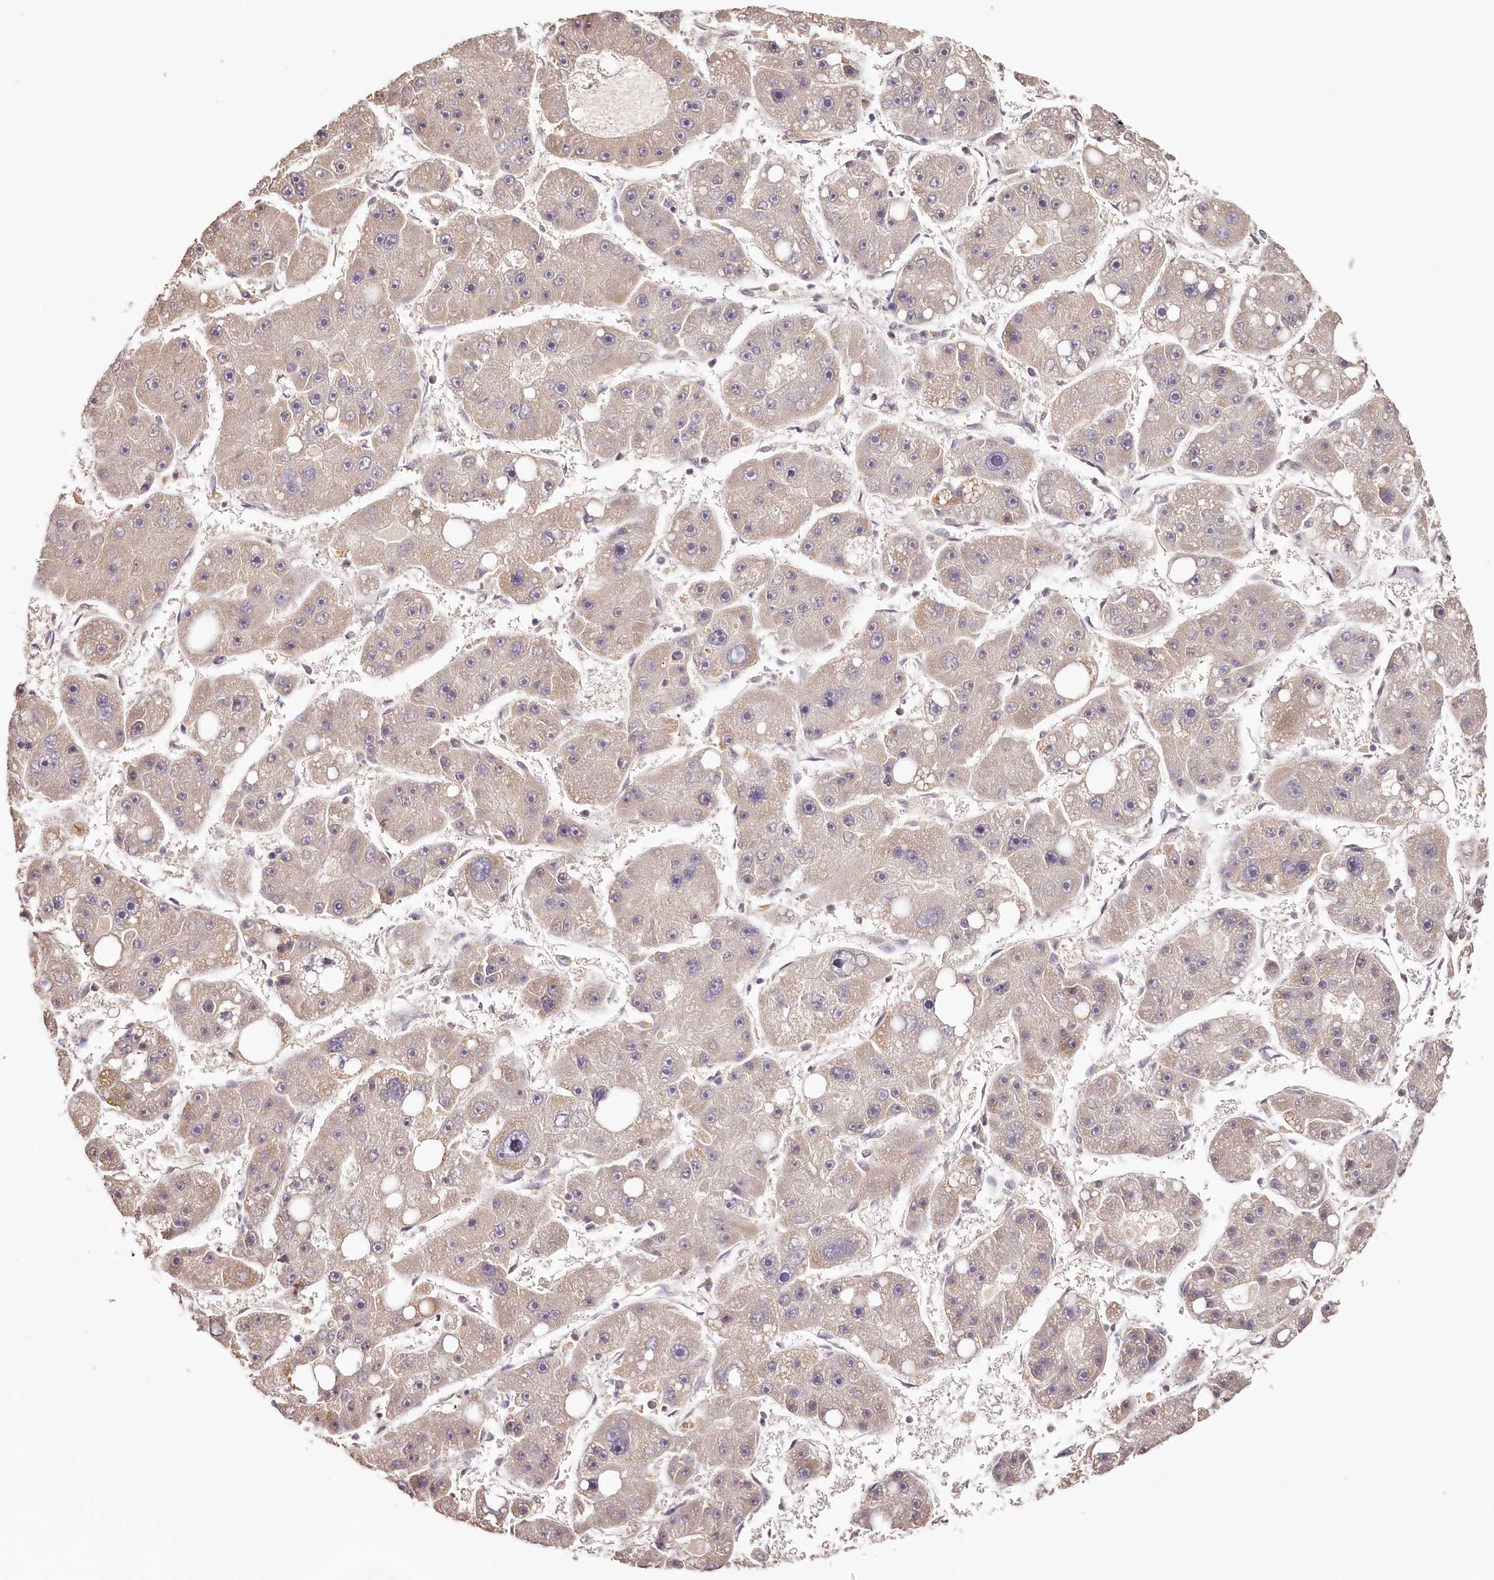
{"staining": {"intensity": "negative", "quantity": "none", "location": "none"}, "tissue": "liver cancer", "cell_type": "Tumor cells", "image_type": "cancer", "snomed": [{"axis": "morphology", "description": "Carcinoma, Hepatocellular, NOS"}, {"axis": "topography", "description": "Liver"}], "caption": "Hepatocellular carcinoma (liver) stained for a protein using immunohistochemistry demonstrates no staining tumor cells.", "gene": "SYNGR1", "patient": {"sex": "female", "age": 61}}